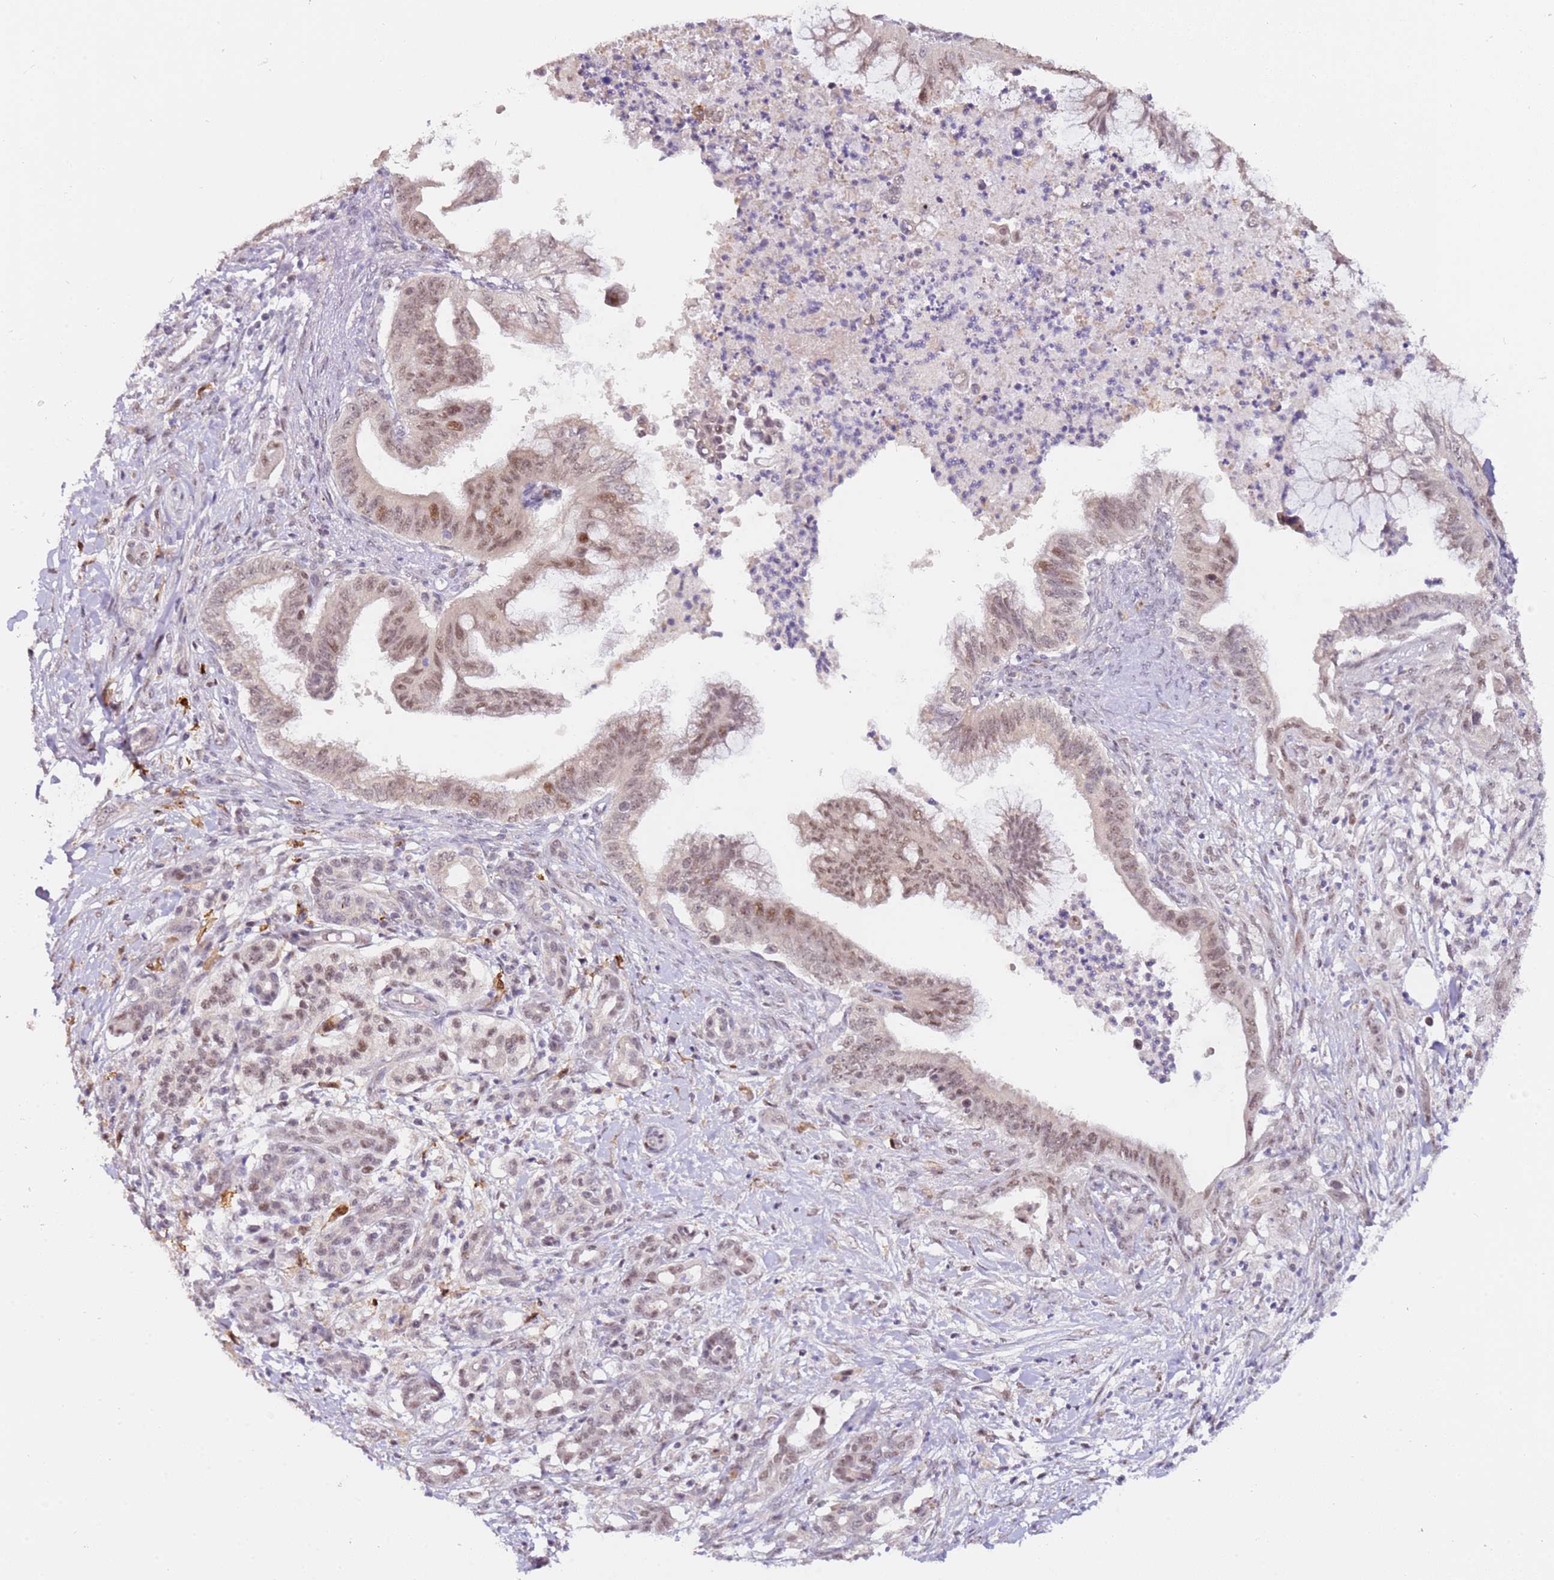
{"staining": {"intensity": "moderate", "quantity": "25%-75%", "location": "nuclear"}, "tissue": "pancreatic cancer", "cell_type": "Tumor cells", "image_type": "cancer", "snomed": [{"axis": "morphology", "description": "Adenocarcinoma, NOS"}, {"axis": "topography", "description": "Pancreas"}], "caption": "The micrograph exhibits a brown stain indicating the presence of a protein in the nuclear of tumor cells in pancreatic adenocarcinoma.", "gene": "LGALSL", "patient": {"sex": "male", "age": 58}}